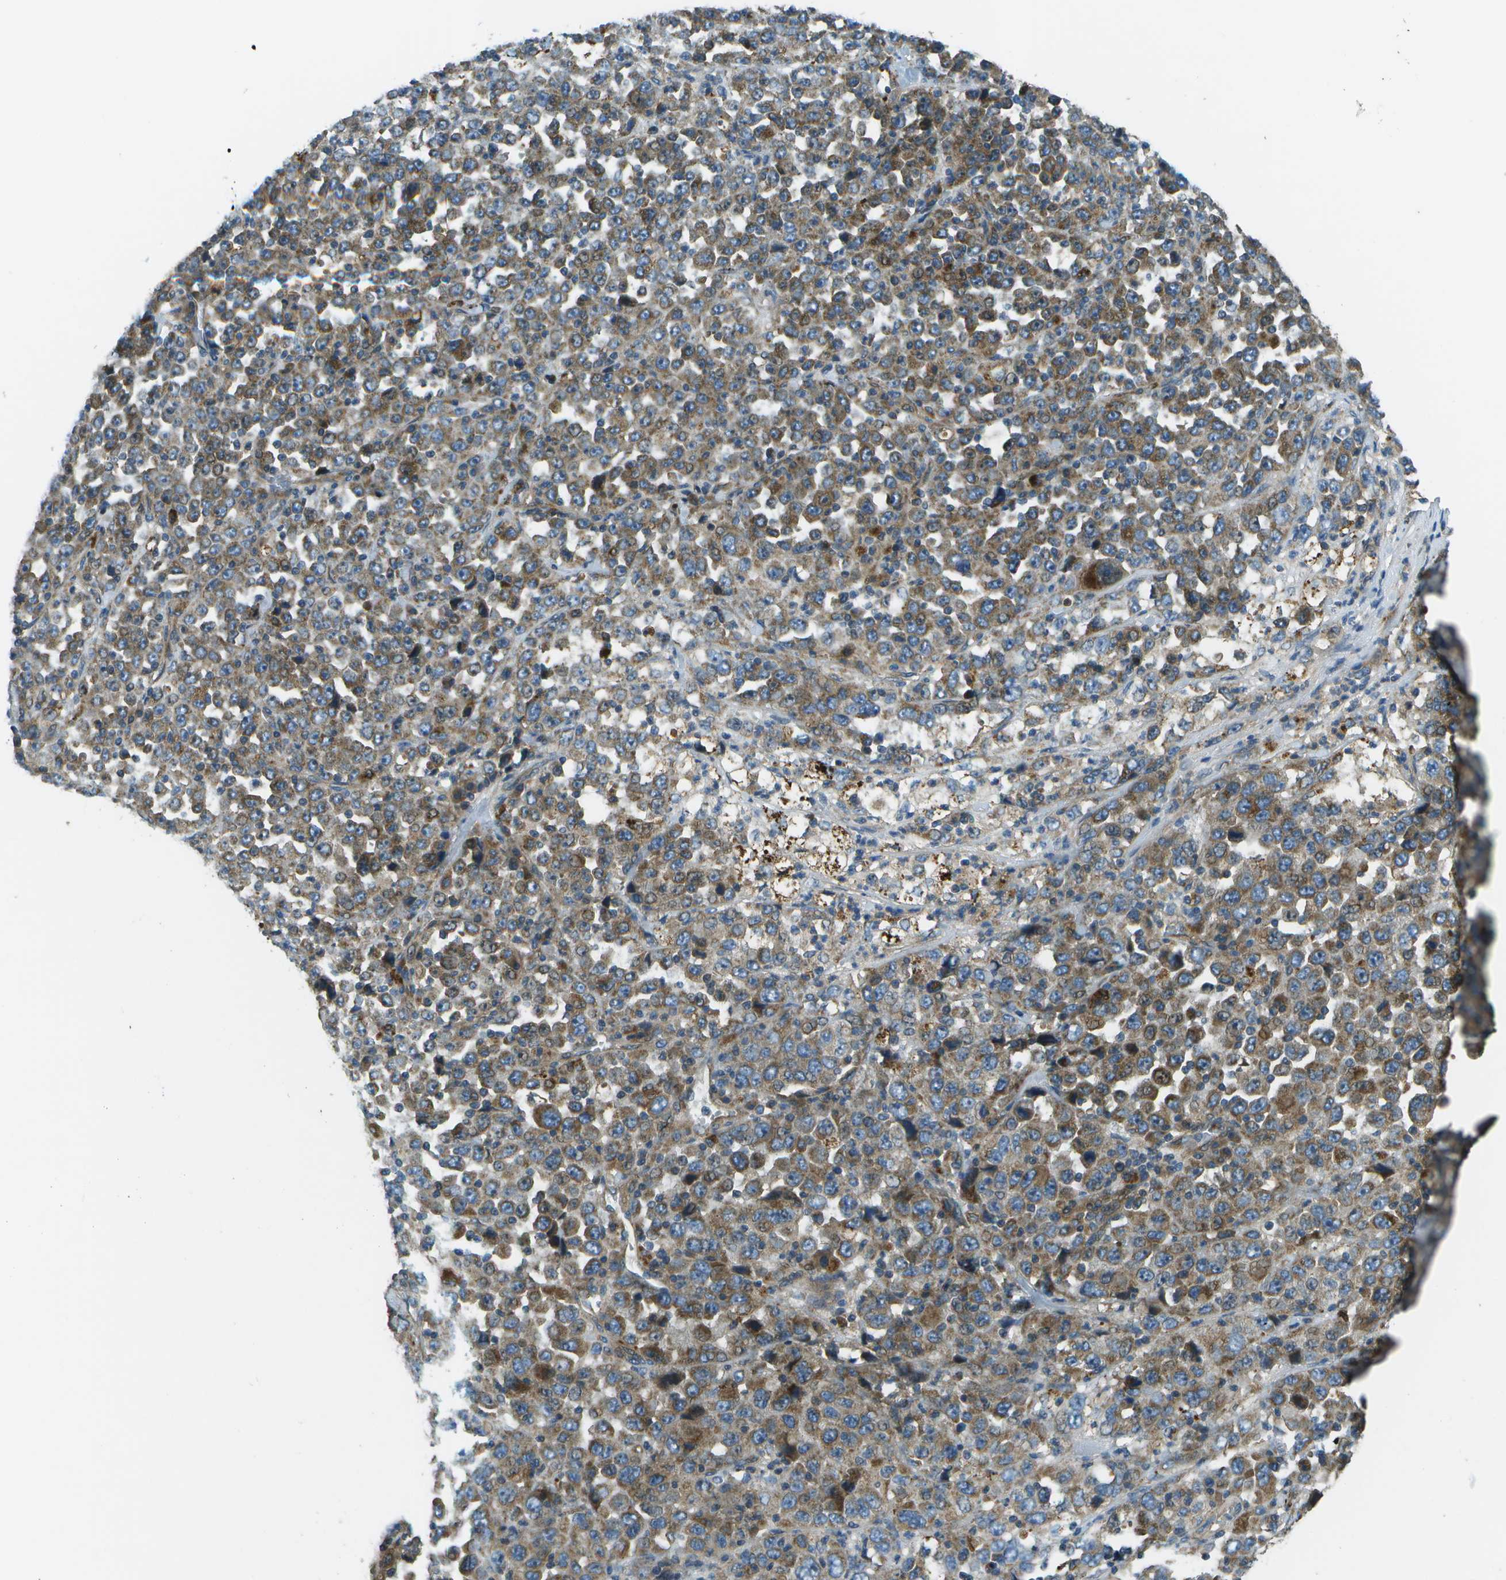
{"staining": {"intensity": "moderate", "quantity": ">75%", "location": "cytoplasmic/membranous"}, "tissue": "stomach cancer", "cell_type": "Tumor cells", "image_type": "cancer", "snomed": [{"axis": "morphology", "description": "Normal tissue, NOS"}, {"axis": "morphology", "description": "Adenocarcinoma, NOS"}, {"axis": "topography", "description": "Stomach, upper"}, {"axis": "topography", "description": "Stomach"}], "caption": "Moderate cytoplasmic/membranous protein staining is present in approximately >75% of tumor cells in adenocarcinoma (stomach).", "gene": "PXYLP1", "patient": {"sex": "male", "age": 59}}